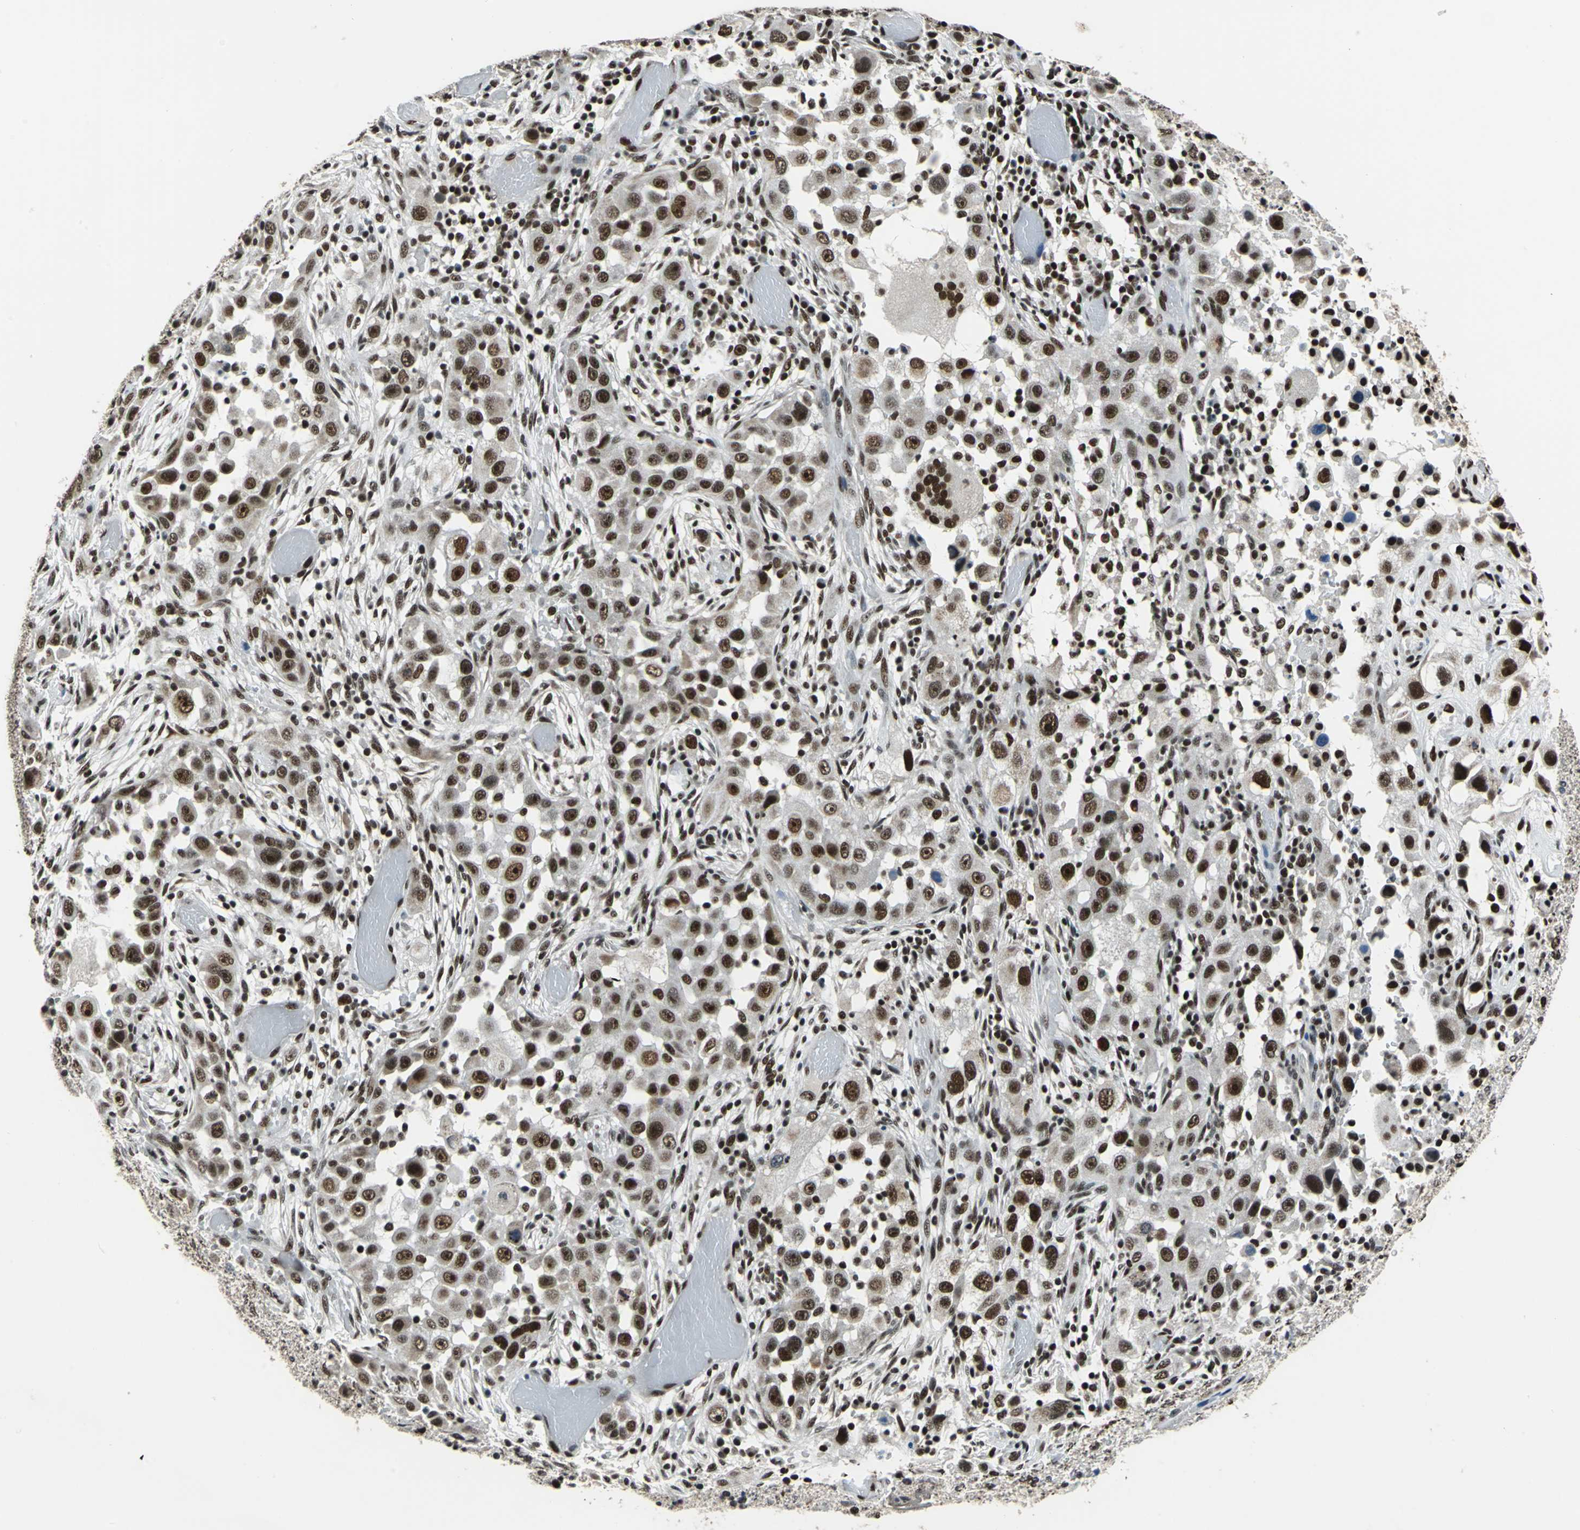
{"staining": {"intensity": "strong", "quantity": ">75%", "location": "nuclear"}, "tissue": "head and neck cancer", "cell_type": "Tumor cells", "image_type": "cancer", "snomed": [{"axis": "morphology", "description": "Carcinoma, NOS"}, {"axis": "topography", "description": "Head-Neck"}], "caption": "Head and neck carcinoma stained with a protein marker reveals strong staining in tumor cells.", "gene": "BCLAF1", "patient": {"sex": "male", "age": 87}}